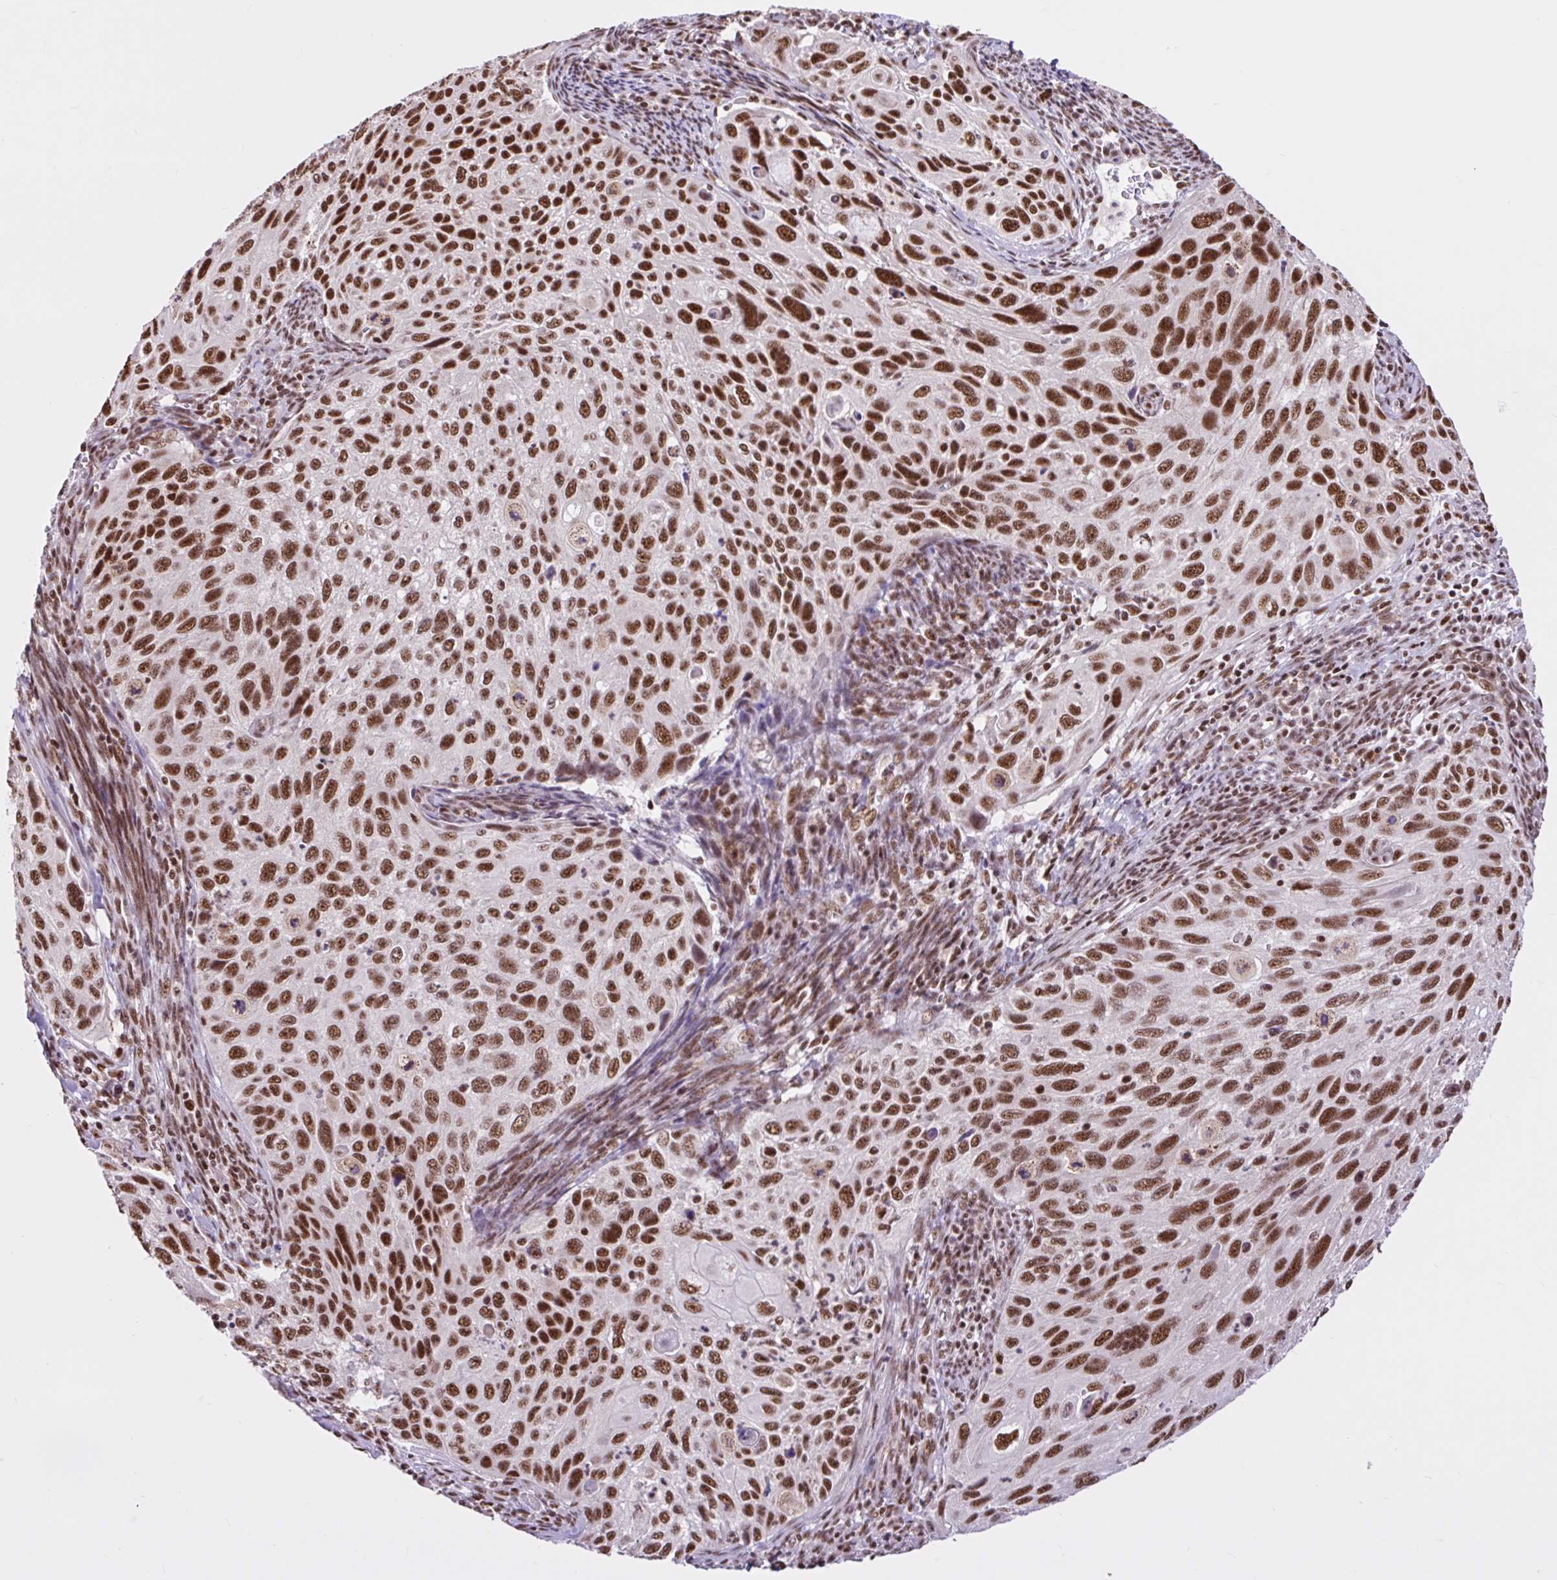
{"staining": {"intensity": "strong", "quantity": ">75%", "location": "nuclear"}, "tissue": "cervical cancer", "cell_type": "Tumor cells", "image_type": "cancer", "snomed": [{"axis": "morphology", "description": "Squamous cell carcinoma, NOS"}, {"axis": "topography", "description": "Cervix"}], "caption": "Immunohistochemistry micrograph of human squamous cell carcinoma (cervical) stained for a protein (brown), which demonstrates high levels of strong nuclear staining in about >75% of tumor cells.", "gene": "CCDC12", "patient": {"sex": "female", "age": 70}}